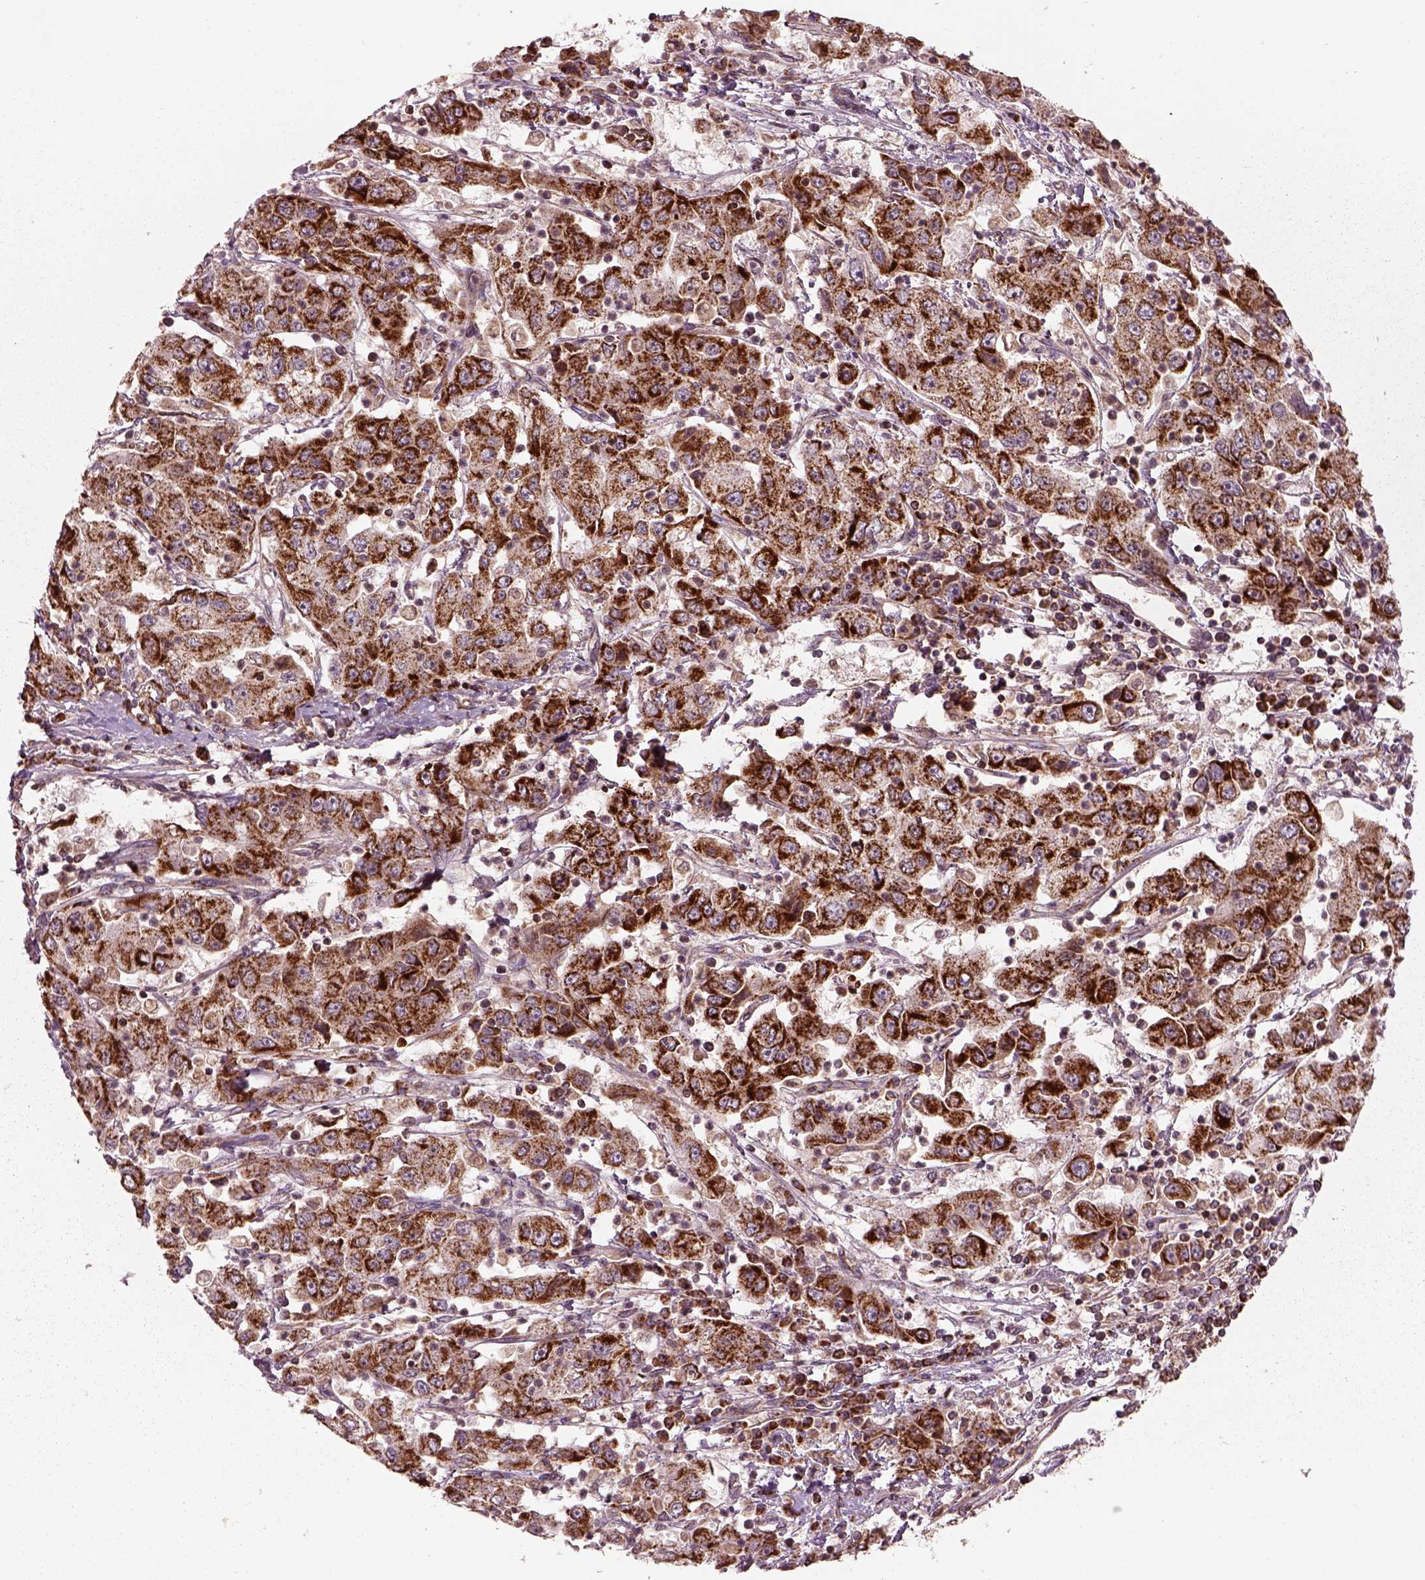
{"staining": {"intensity": "strong", "quantity": ">75%", "location": "cytoplasmic/membranous"}, "tissue": "cervical cancer", "cell_type": "Tumor cells", "image_type": "cancer", "snomed": [{"axis": "morphology", "description": "Squamous cell carcinoma, NOS"}, {"axis": "topography", "description": "Cervix"}], "caption": "Immunohistochemical staining of squamous cell carcinoma (cervical) shows high levels of strong cytoplasmic/membranous protein expression in about >75% of tumor cells.", "gene": "SLC25A5", "patient": {"sex": "female", "age": 36}}